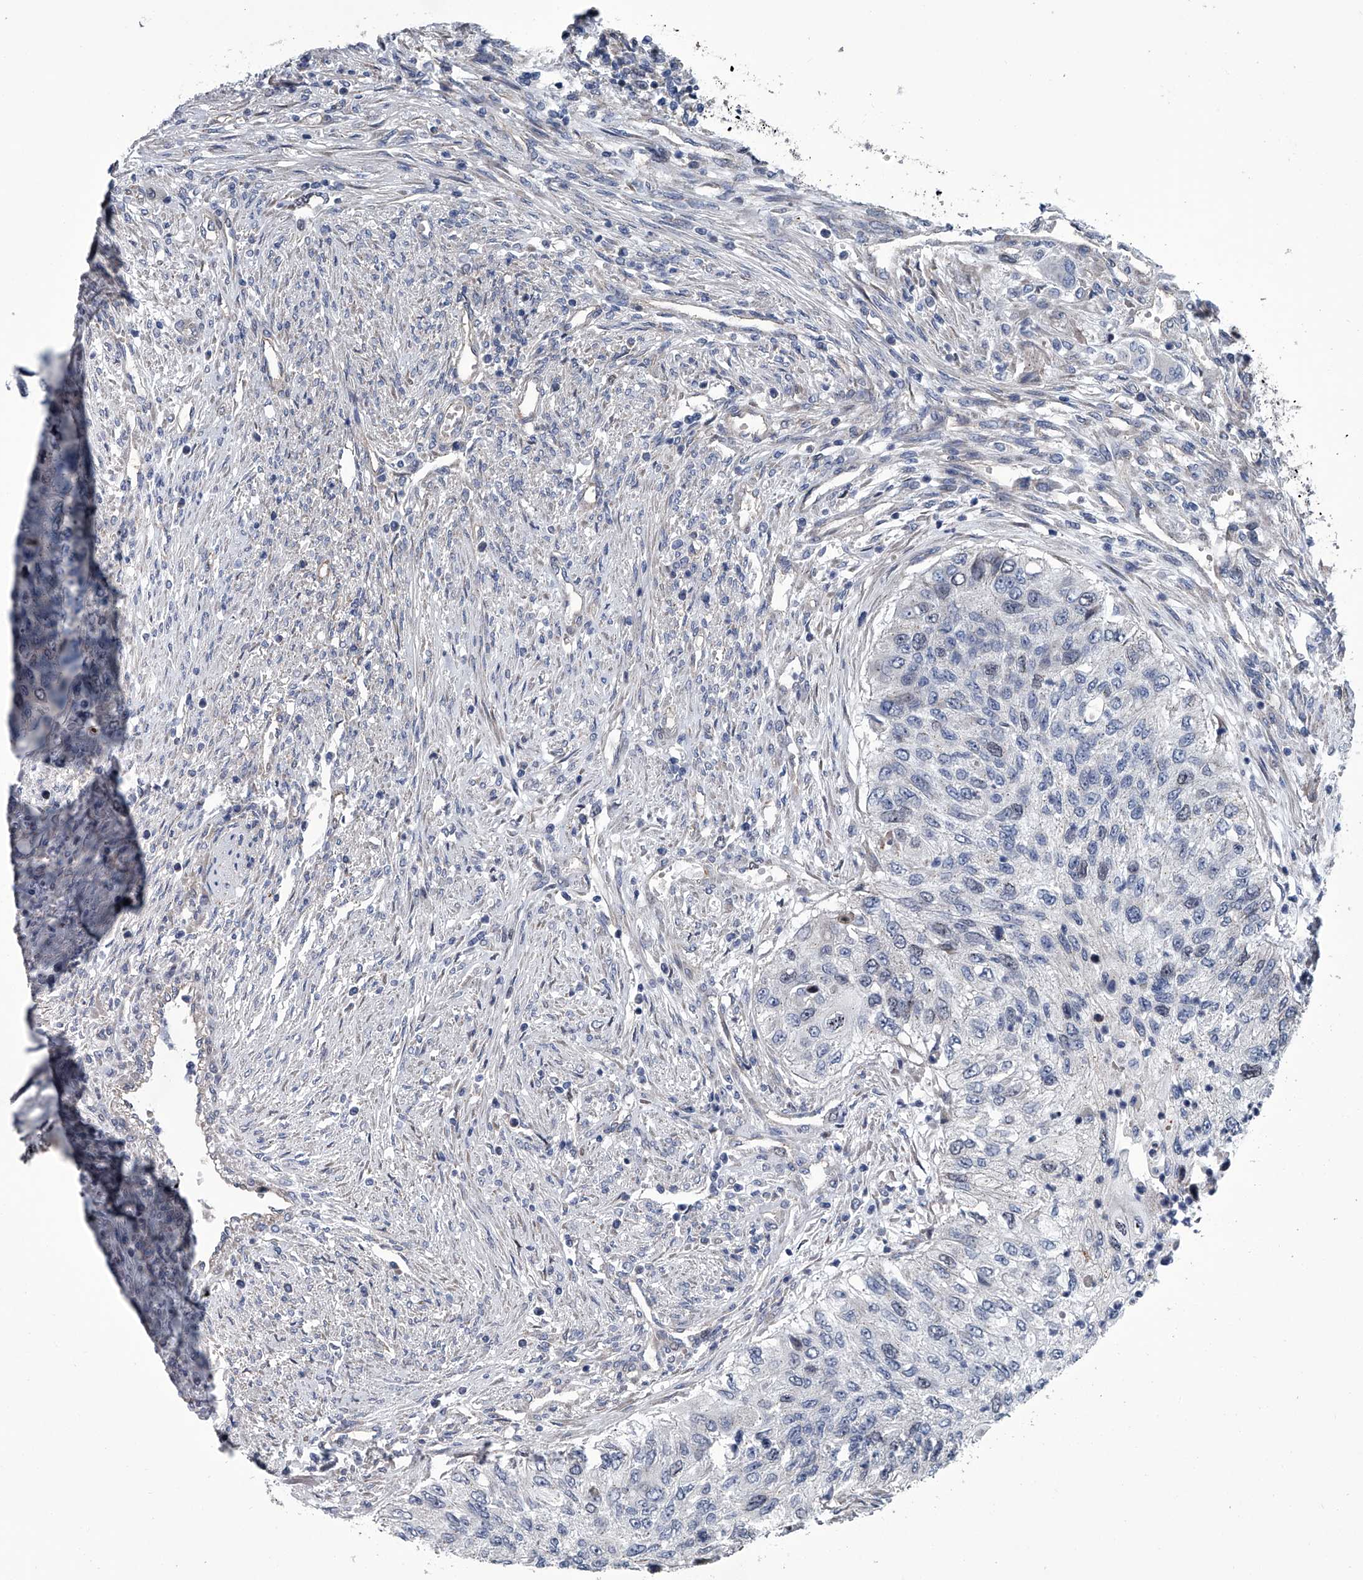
{"staining": {"intensity": "negative", "quantity": "none", "location": "none"}, "tissue": "urothelial cancer", "cell_type": "Tumor cells", "image_type": "cancer", "snomed": [{"axis": "morphology", "description": "Urothelial carcinoma, High grade"}, {"axis": "topography", "description": "Urinary bladder"}], "caption": "DAB immunohistochemical staining of human urothelial cancer displays no significant expression in tumor cells.", "gene": "ABCG1", "patient": {"sex": "female", "age": 60}}